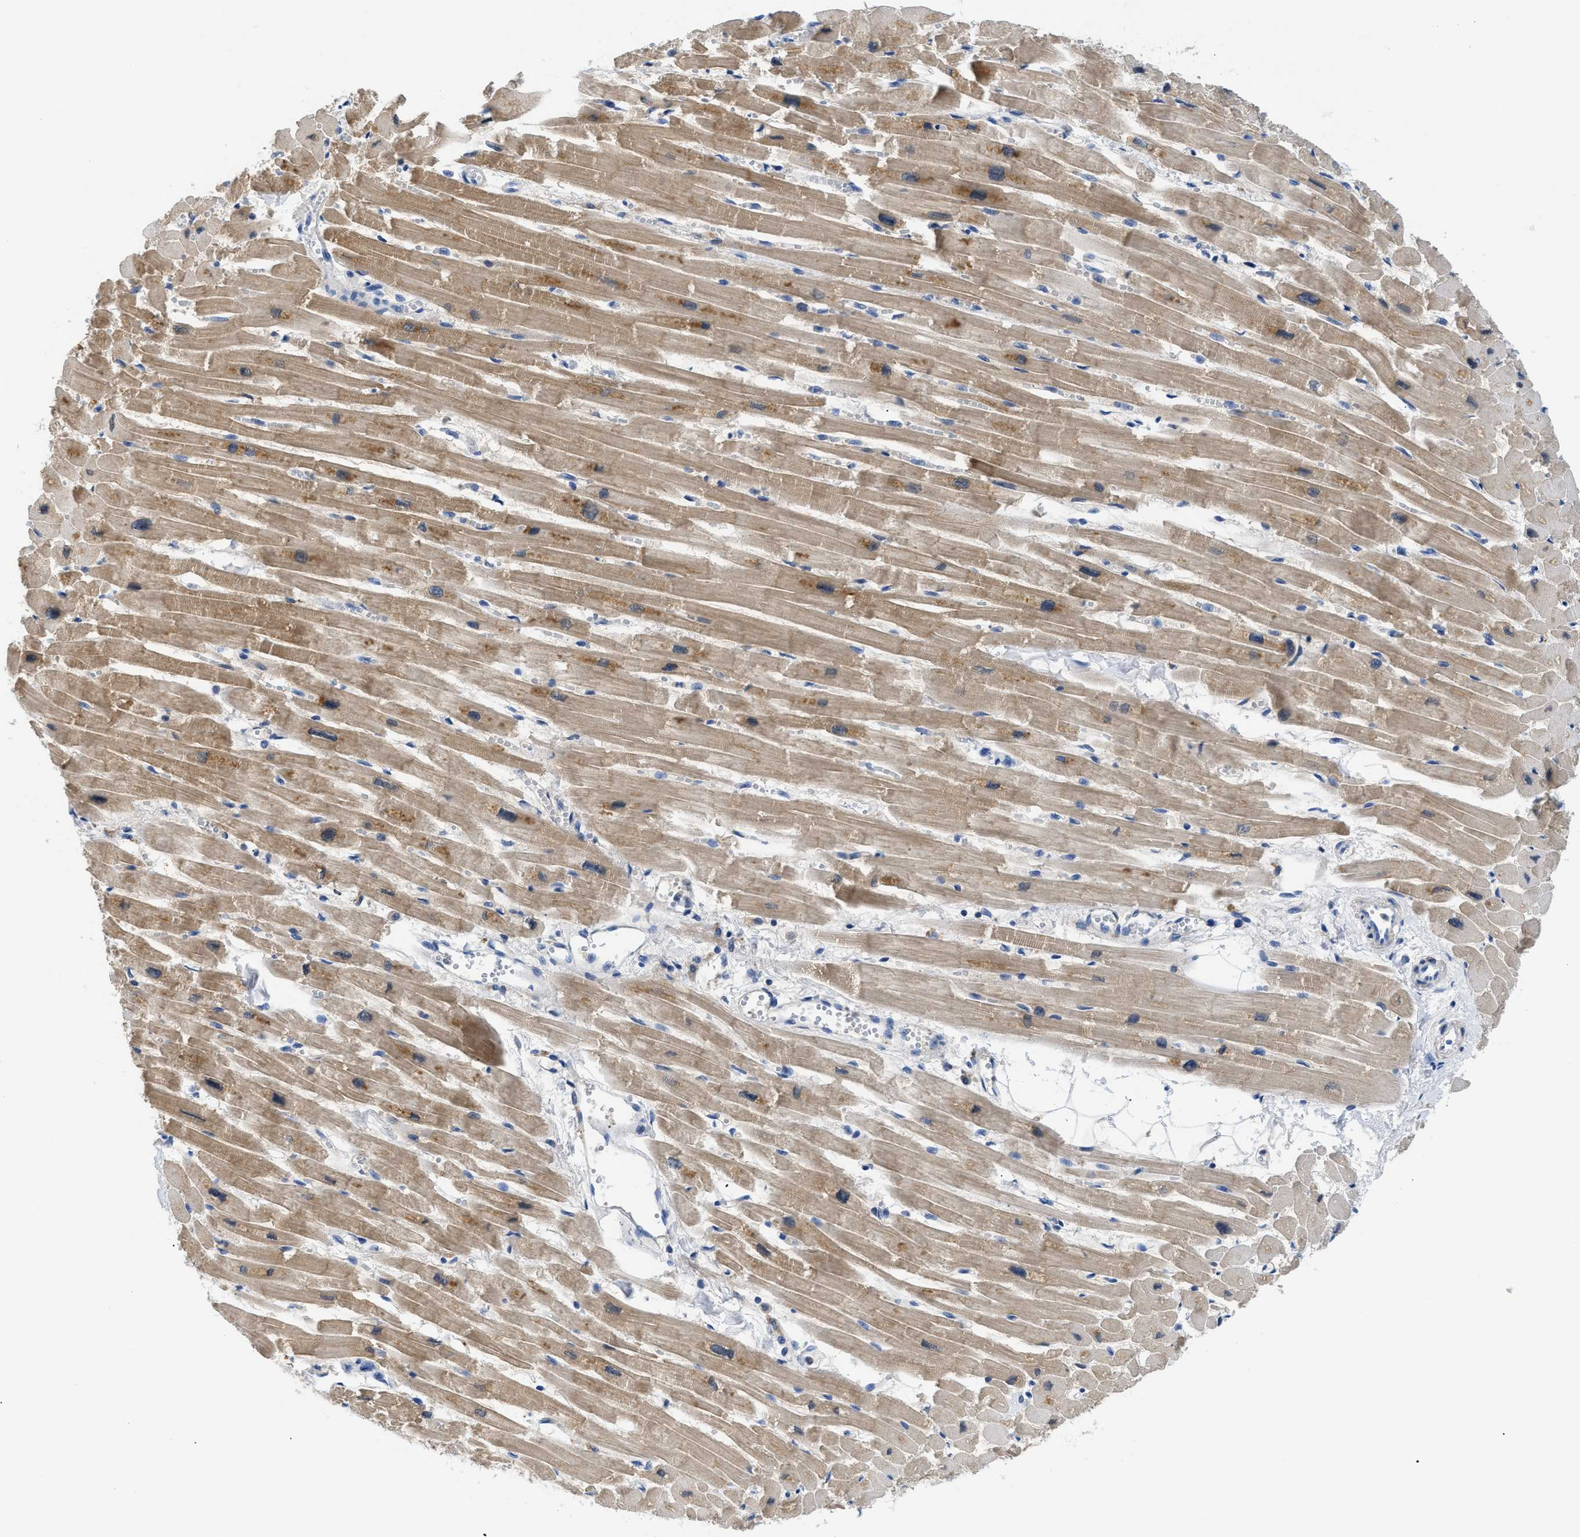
{"staining": {"intensity": "moderate", "quantity": ">75%", "location": "cytoplasmic/membranous"}, "tissue": "heart muscle", "cell_type": "Cardiomyocytes", "image_type": "normal", "snomed": [{"axis": "morphology", "description": "Normal tissue, NOS"}, {"axis": "topography", "description": "Heart"}], "caption": "Immunohistochemistry image of unremarkable human heart muscle stained for a protein (brown), which reveals medium levels of moderate cytoplasmic/membranous expression in approximately >75% of cardiomyocytes.", "gene": "APOBEC2", "patient": {"sex": "female", "age": 54}}